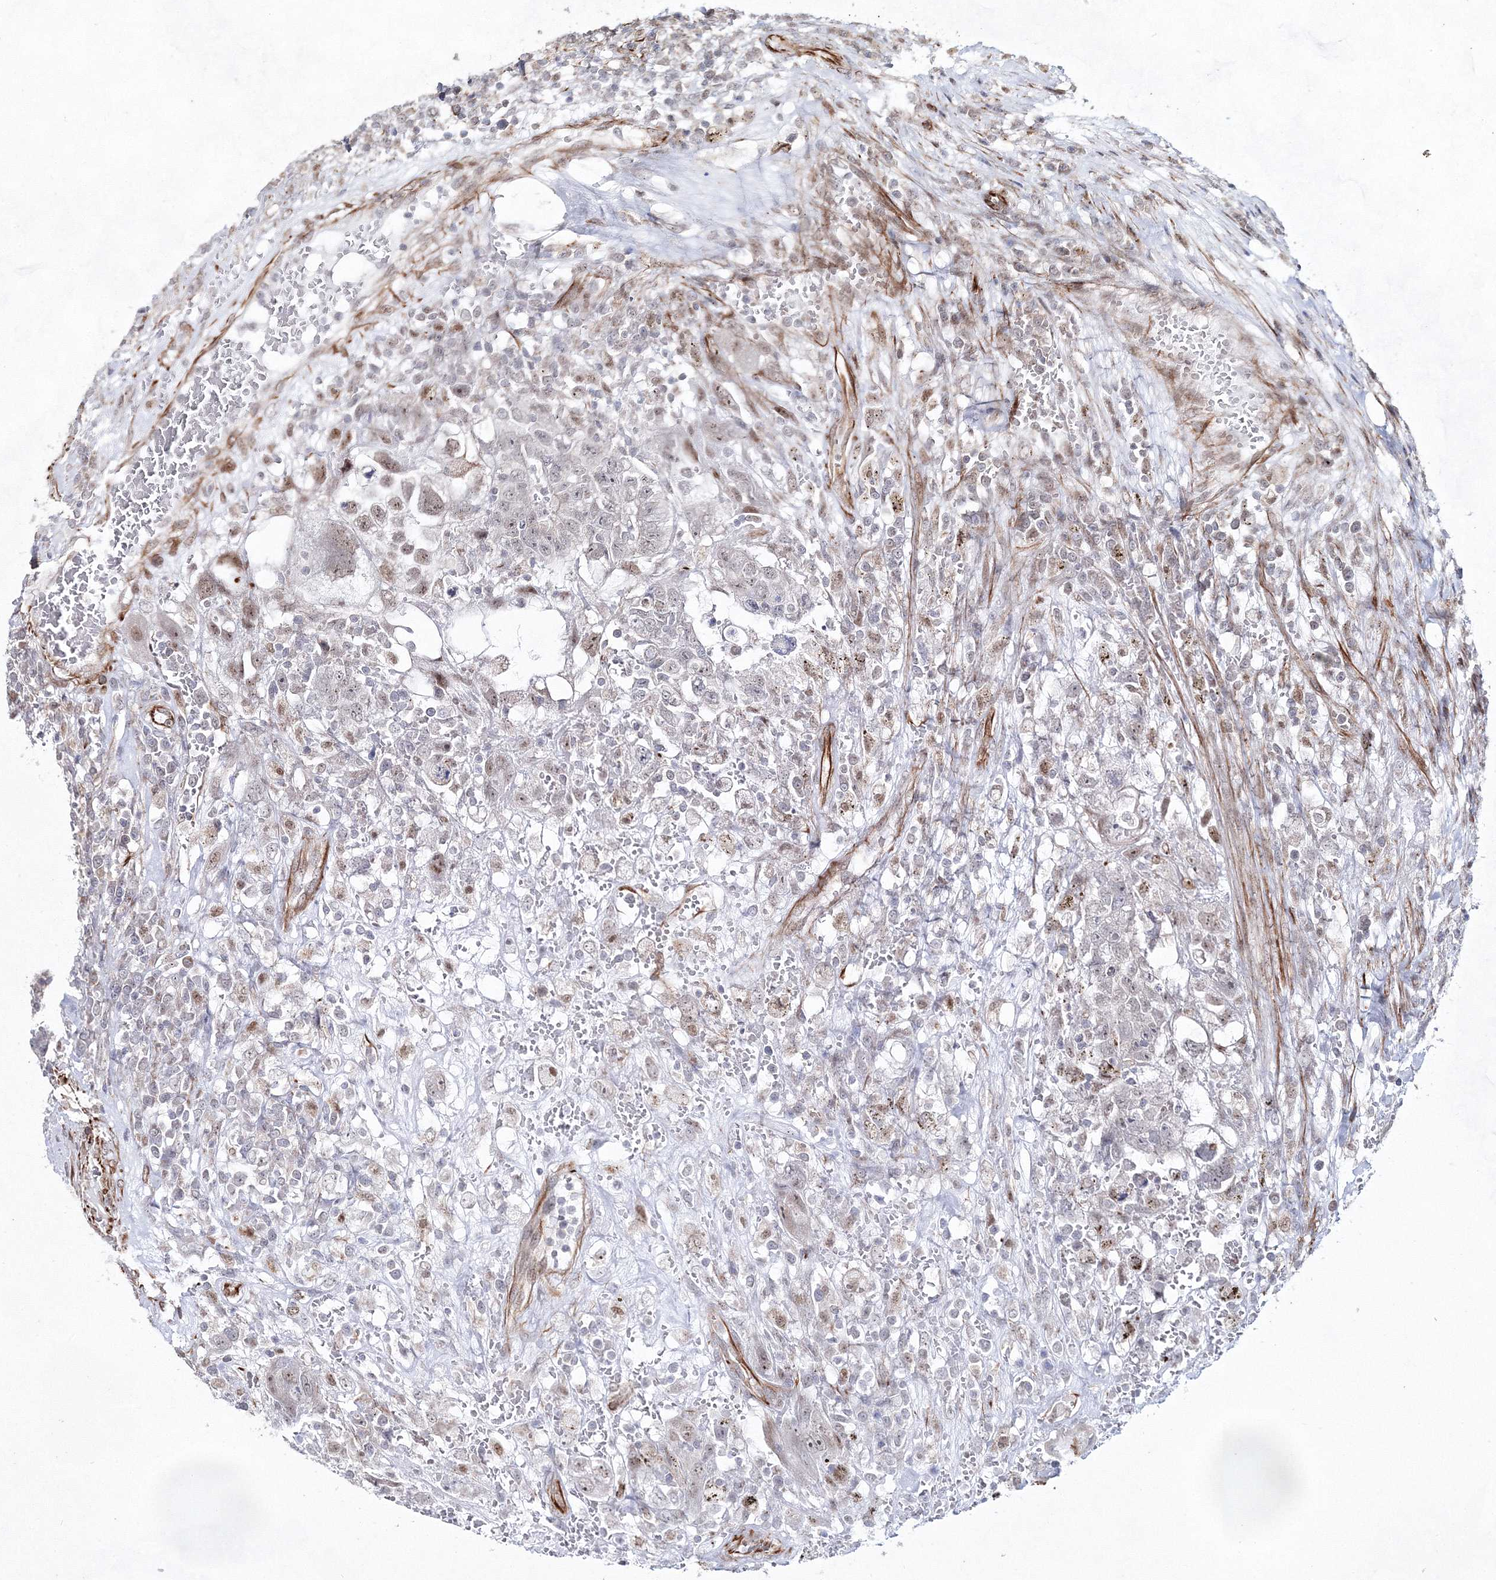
{"staining": {"intensity": "weak", "quantity": "<25%", "location": "nuclear"}, "tissue": "testis cancer", "cell_type": "Tumor cells", "image_type": "cancer", "snomed": [{"axis": "morphology", "description": "Carcinoma, Embryonal, NOS"}, {"axis": "topography", "description": "Testis"}], "caption": "This photomicrograph is of embryonal carcinoma (testis) stained with immunohistochemistry to label a protein in brown with the nuclei are counter-stained blue. There is no positivity in tumor cells.", "gene": "SNIP1", "patient": {"sex": "male", "age": 26}}